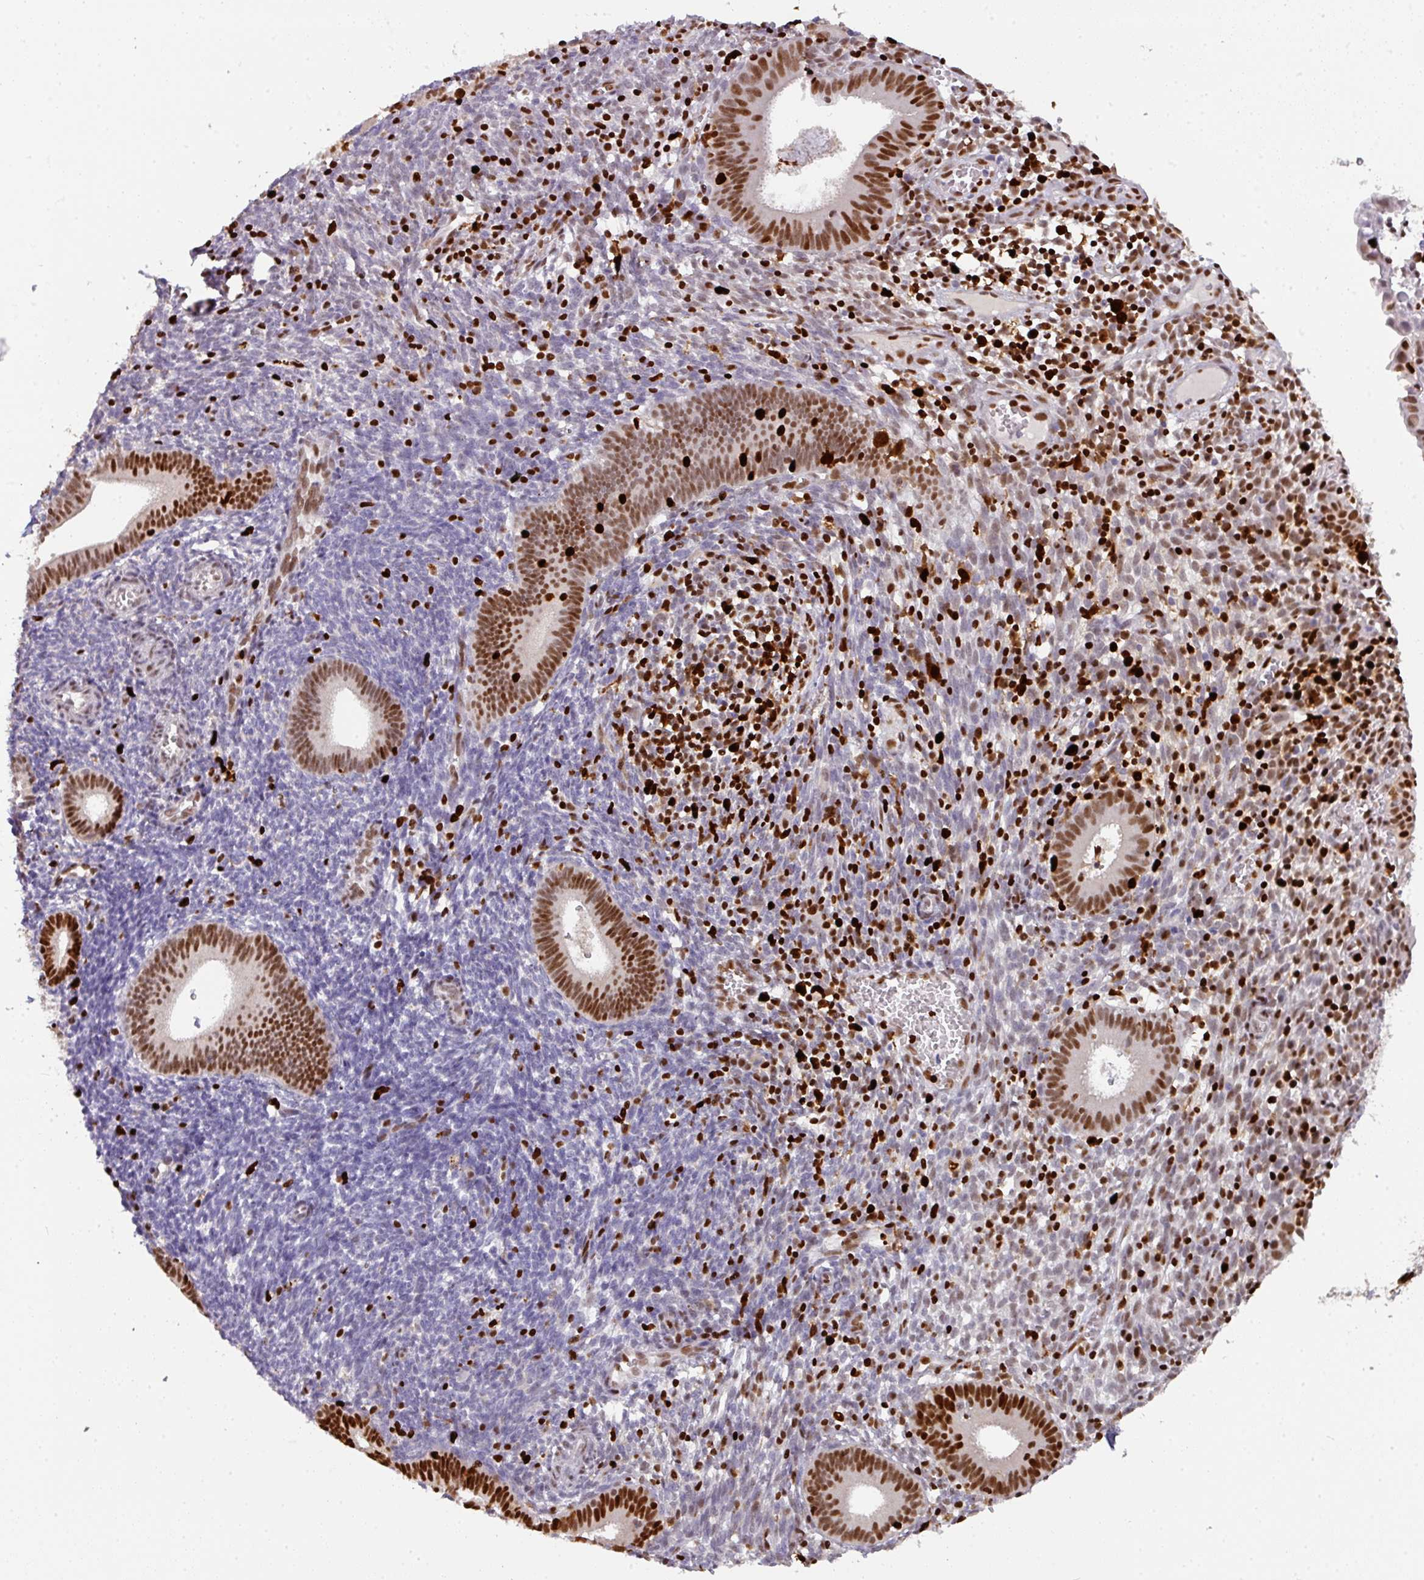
{"staining": {"intensity": "strong", "quantity": "<25%", "location": "nuclear"}, "tissue": "endometrium", "cell_type": "Cells in endometrial stroma", "image_type": "normal", "snomed": [{"axis": "morphology", "description": "Normal tissue, NOS"}, {"axis": "topography", "description": "Endometrium"}], "caption": "Immunohistochemical staining of benign endometrium reveals strong nuclear protein staining in approximately <25% of cells in endometrial stroma. (Brightfield microscopy of DAB IHC at high magnification).", "gene": "SAMHD1", "patient": {"sex": "female", "age": 41}}